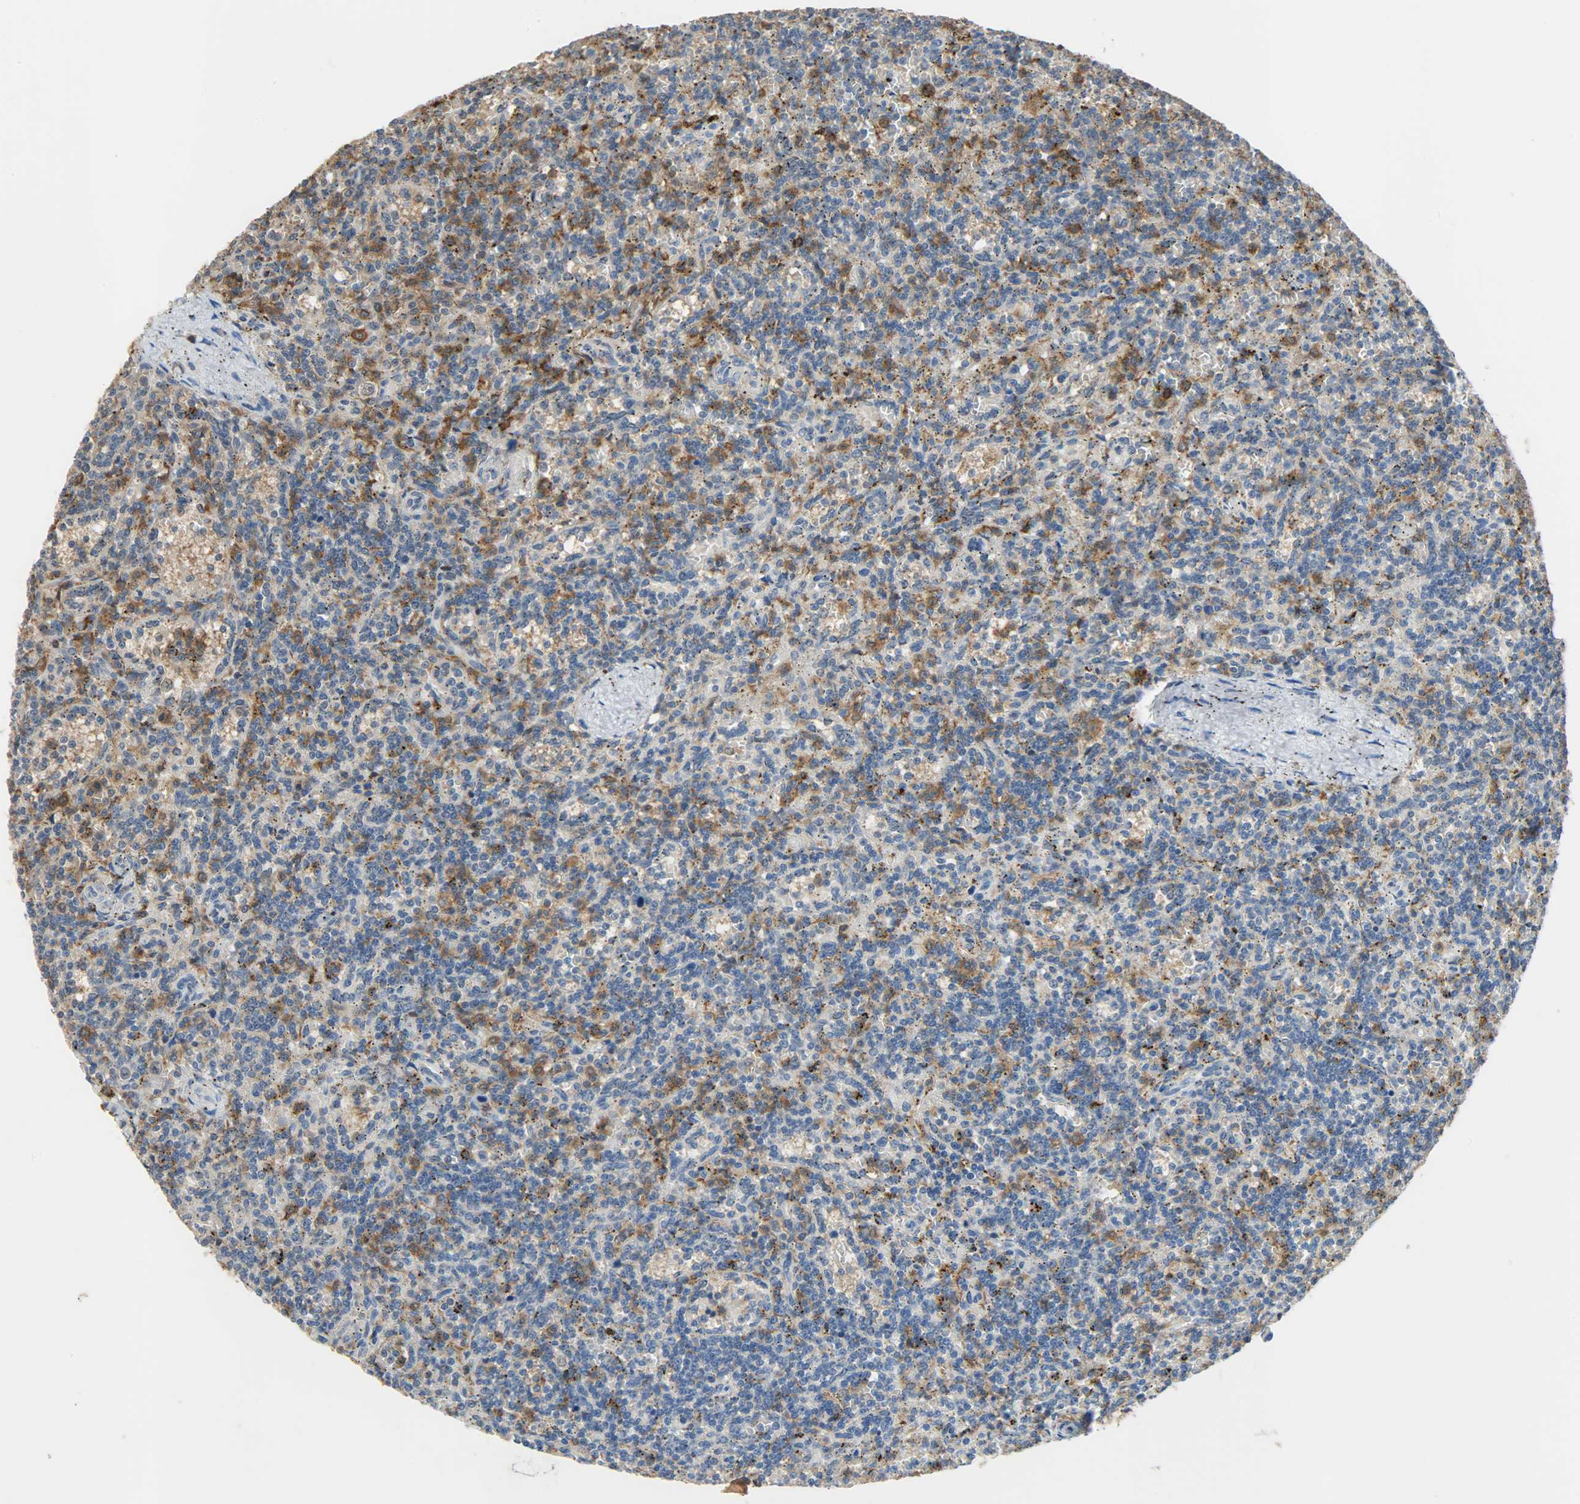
{"staining": {"intensity": "negative", "quantity": "none", "location": "none"}, "tissue": "lymphoma", "cell_type": "Tumor cells", "image_type": "cancer", "snomed": [{"axis": "morphology", "description": "Malignant lymphoma, non-Hodgkin's type, Low grade"}, {"axis": "topography", "description": "Spleen"}], "caption": "The image demonstrates no significant positivity in tumor cells of low-grade malignant lymphoma, non-Hodgkin's type.", "gene": "SKAP2", "patient": {"sex": "male", "age": 73}}